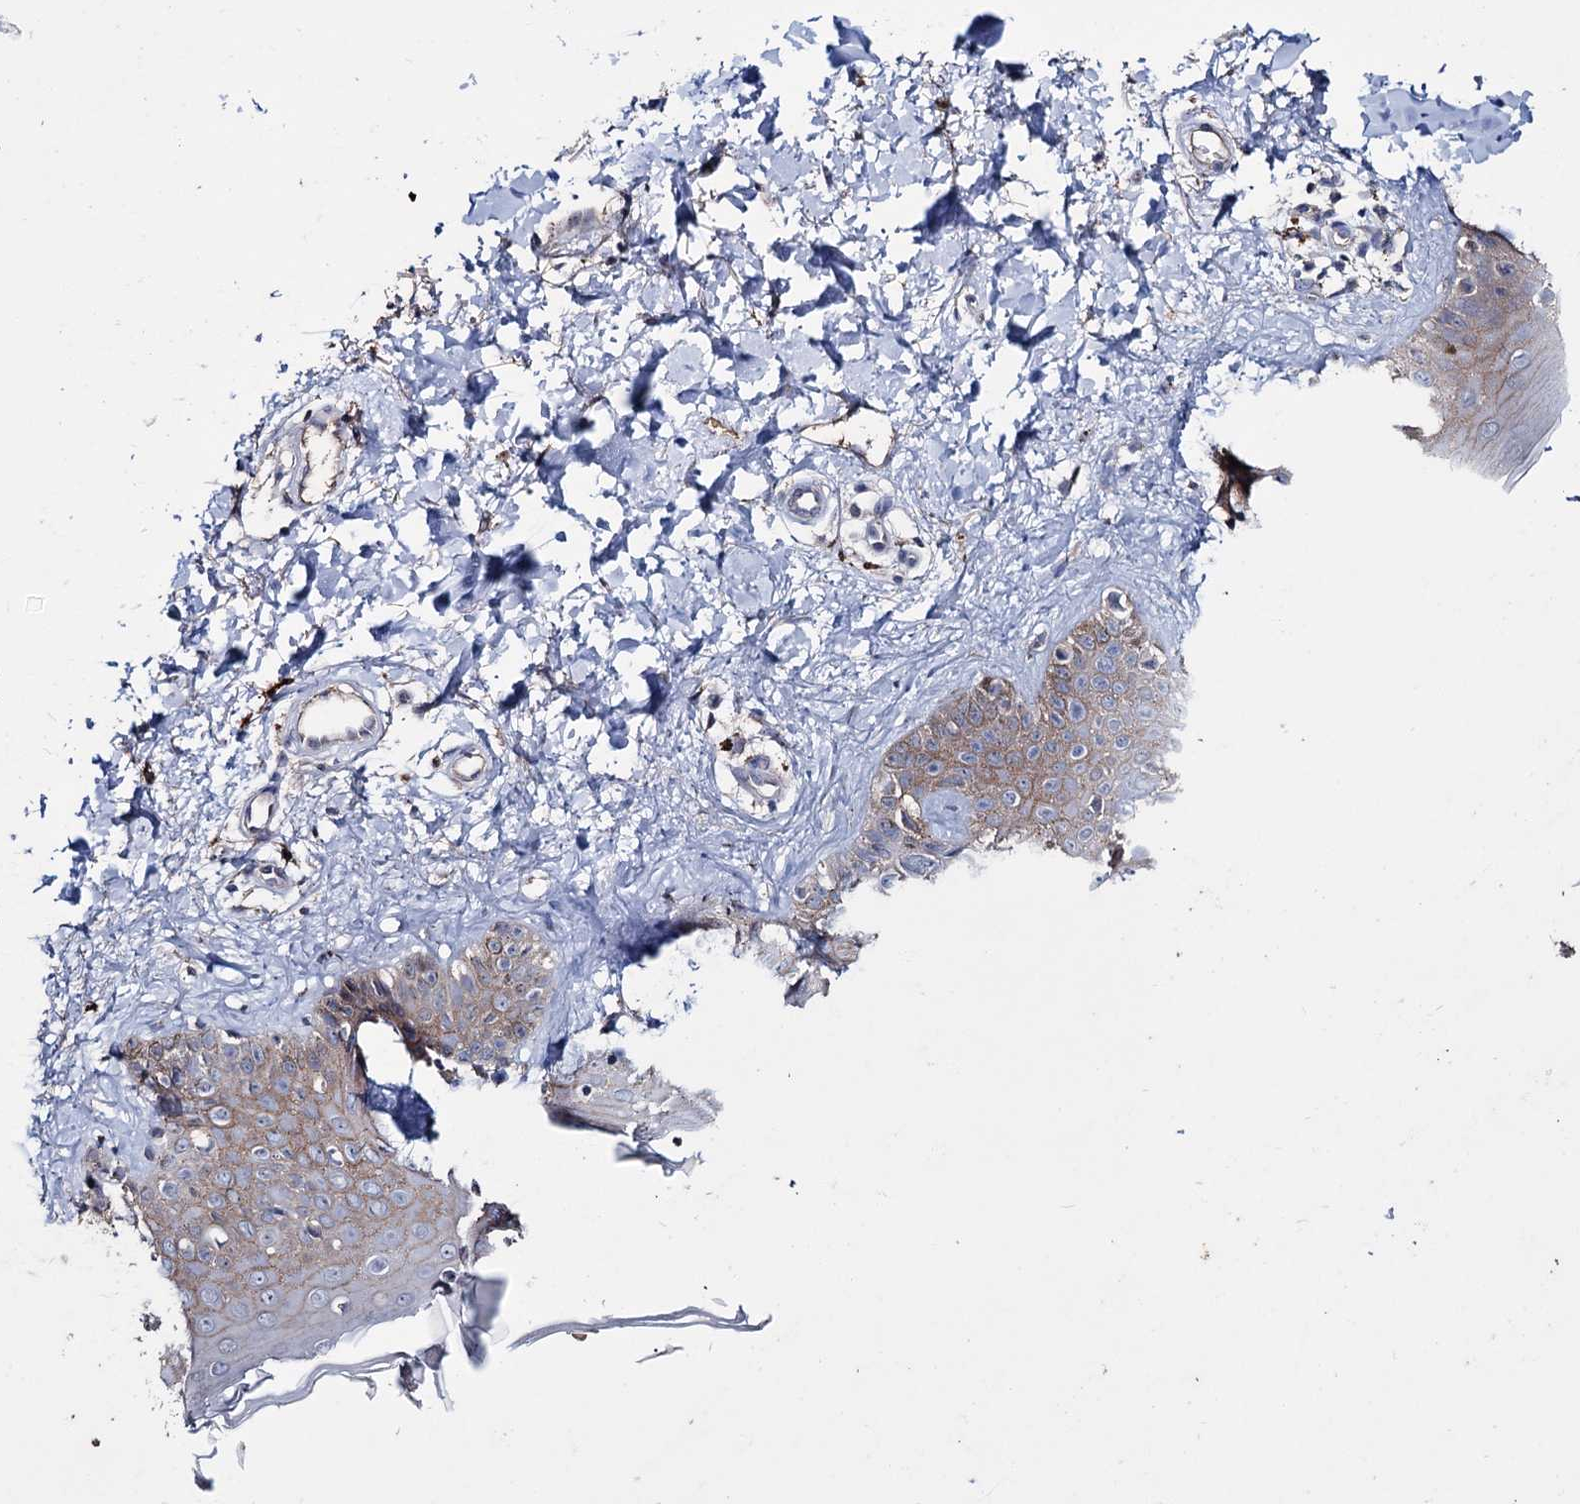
{"staining": {"intensity": "negative", "quantity": "none", "location": "none"}, "tissue": "skin", "cell_type": "Fibroblasts", "image_type": "normal", "snomed": [{"axis": "morphology", "description": "Normal tissue, NOS"}, {"axis": "topography", "description": "Skin"}], "caption": "Immunohistochemical staining of unremarkable human skin exhibits no significant expression in fibroblasts.", "gene": "EPB41L5", "patient": {"sex": "male", "age": 52}}